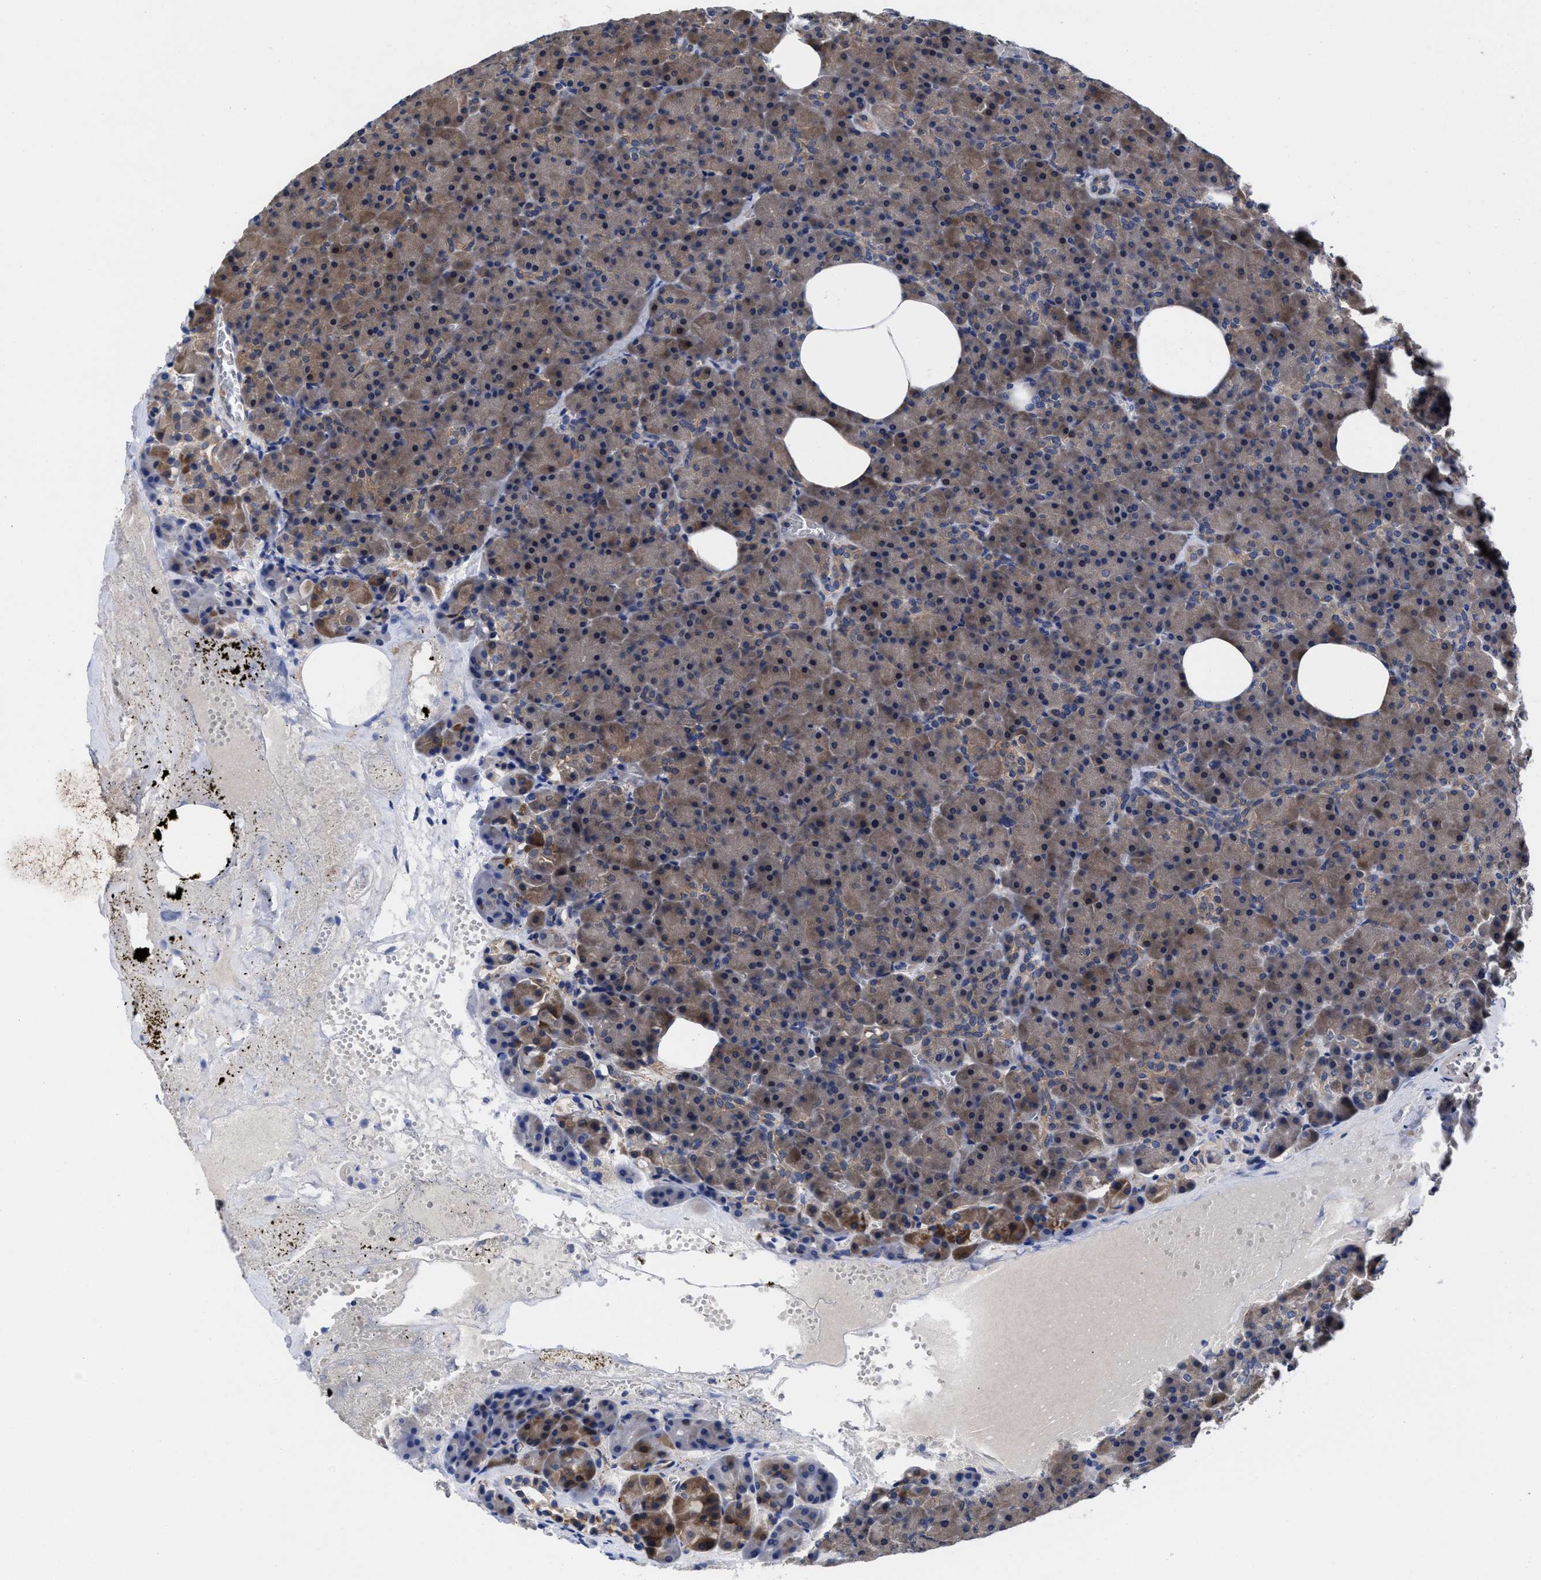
{"staining": {"intensity": "moderate", "quantity": ">75%", "location": "cytoplasmic/membranous"}, "tissue": "pancreas", "cell_type": "Exocrine glandular cells", "image_type": "normal", "snomed": [{"axis": "morphology", "description": "Normal tissue, NOS"}, {"axis": "morphology", "description": "Carcinoid, malignant, NOS"}, {"axis": "topography", "description": "Pancreas"}], "caption": "Normal pancreas demonstrates moderate cytoplasmic/membranous staining in about >75% of exocrine glandular cells.", "gene": "TXNDC17", "patient": {"sex": "female", "age": 35}}